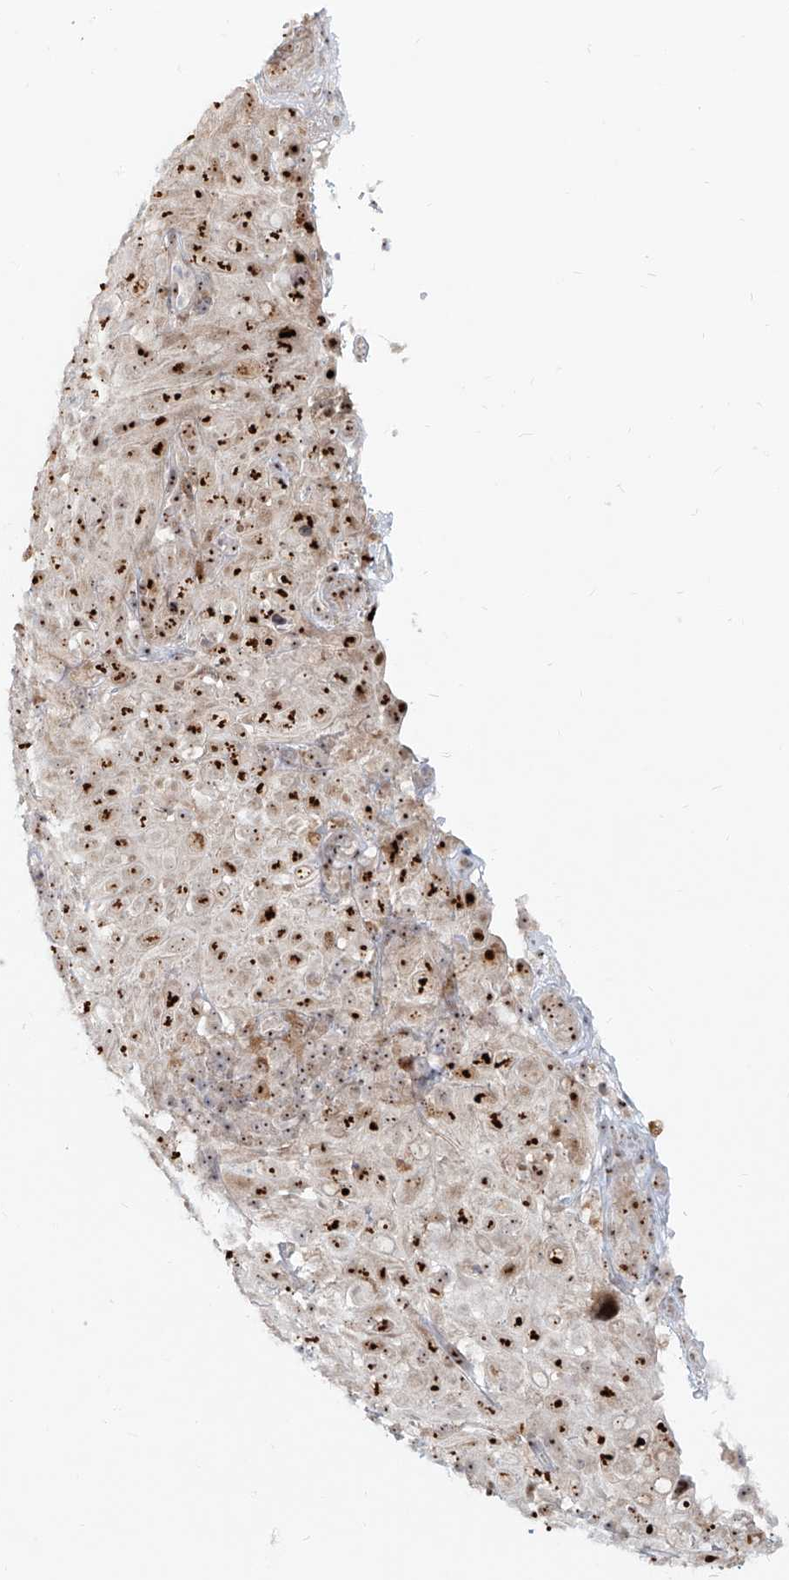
{"staining": {"intensity": "strong", "quantity": ">75%", "location": "nuclear"}, "tissue": "cervical cancer", "cell_type": "Tumor cells", "image_type": "cancer", "snomed": [{"axis": "morphology", "description": "Squamous cell carcinoma, NOS"}, {"axis": "topography", "description": "Cervix"}], "caption": "This photomicrograph shows cervical squamous cell carcinoma stained with immunohistochemistry (IHC) to label a protein in brown. The nuclear of tumor cells show strong positivity for the protein. Nuclei are counter-stained blue.", "gene": "BYSL", "patient": {"sex": "female", "age": 46}}